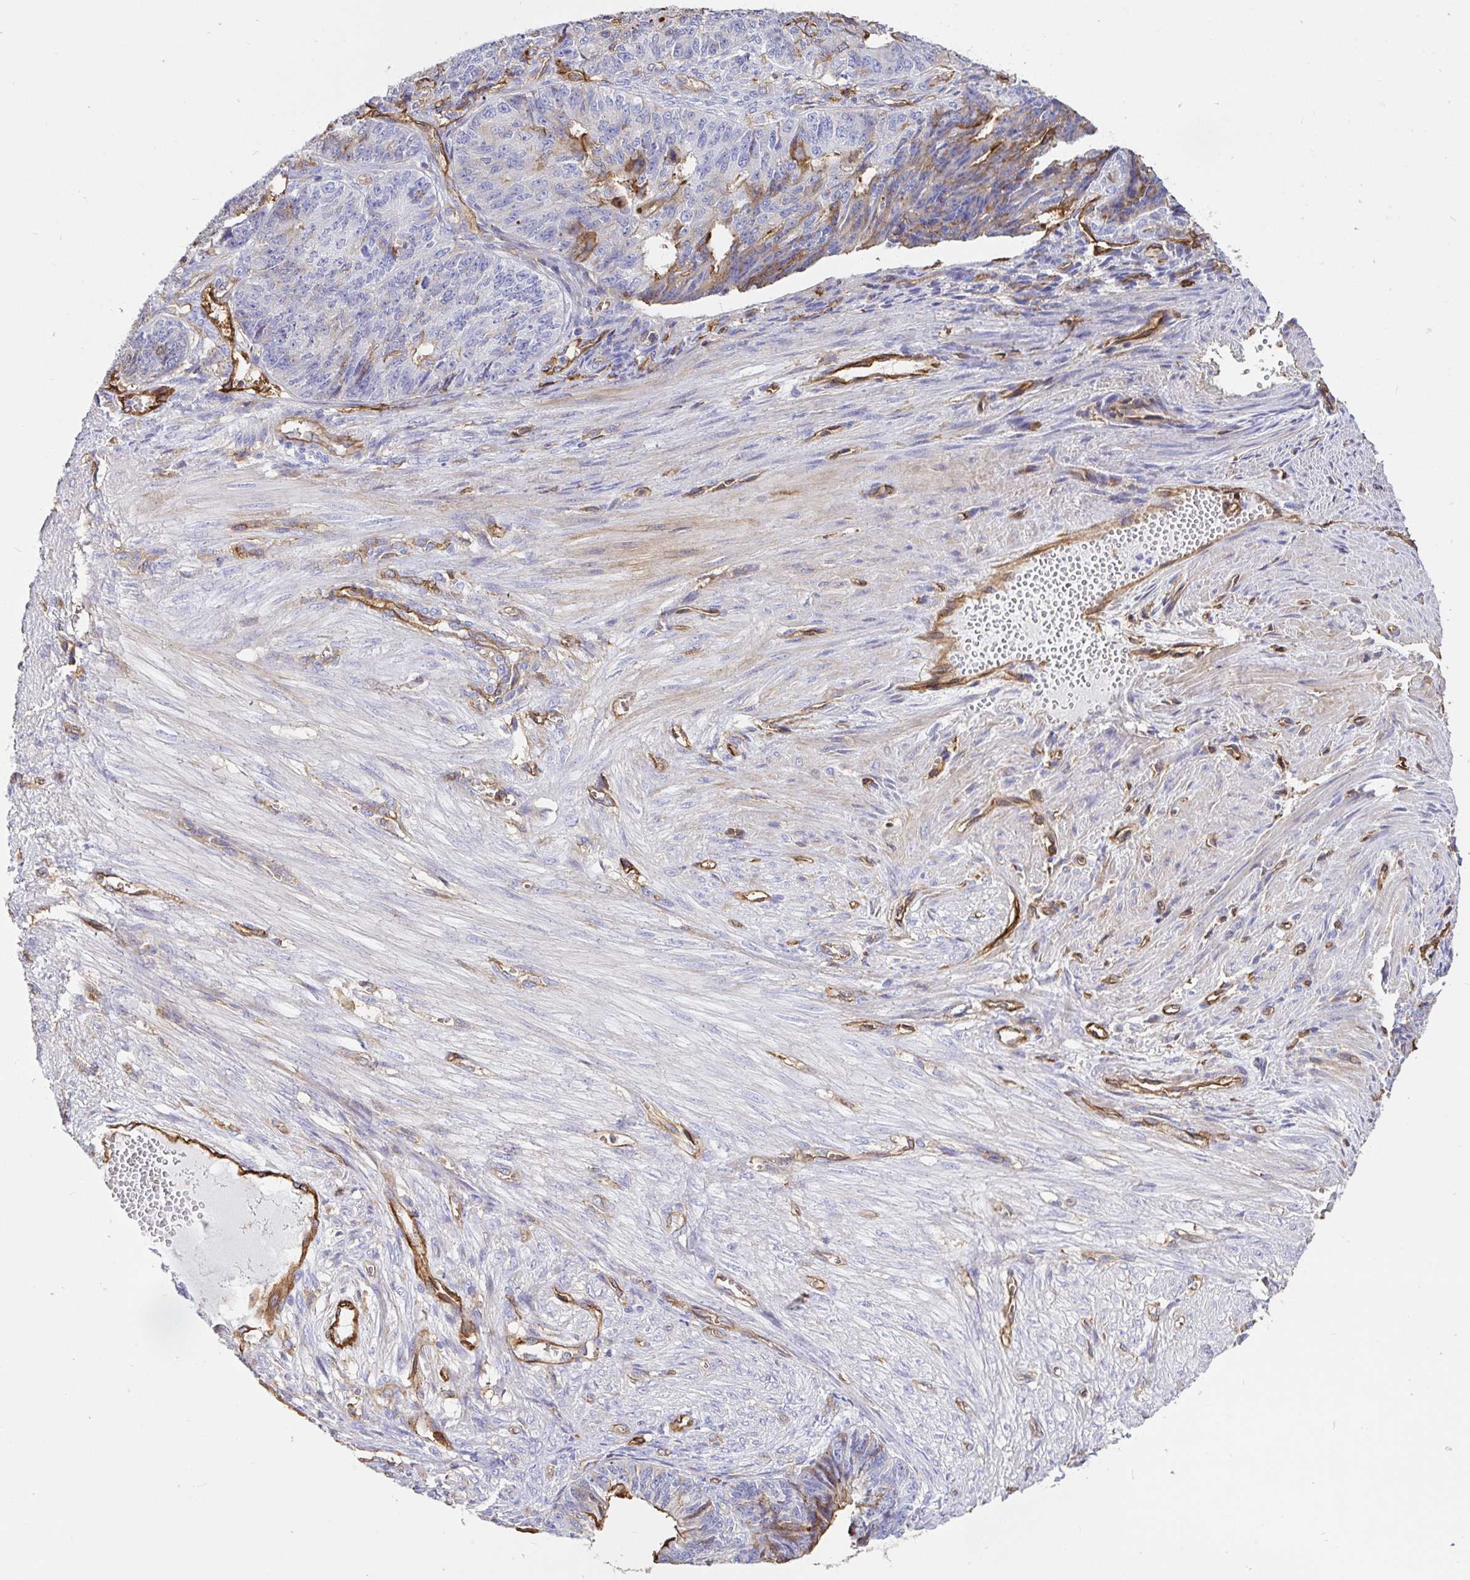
{"staining": {"intensity": "moderate", "quantity": "<25%", "location": "cytoplasmic/membranous"}, "tissue": "endometrial cancer", "cell_type": "Tumor cells", "image_type": "cancer", "snomed": [{"axis": "morphology", "description": "Adenocarcinoma, NOS"}, {"axis": "topography", "description": "Endometrium"}], "caption": "Immunohistochemical staining of endometrial cancer (adenocarcinoma) exhibits low levels of moderate cytoplasmic/membranous positivity in about <25% of tumor cells.", "gene": "ANXA2", "patient": {"sex": "female", "age": 32}}